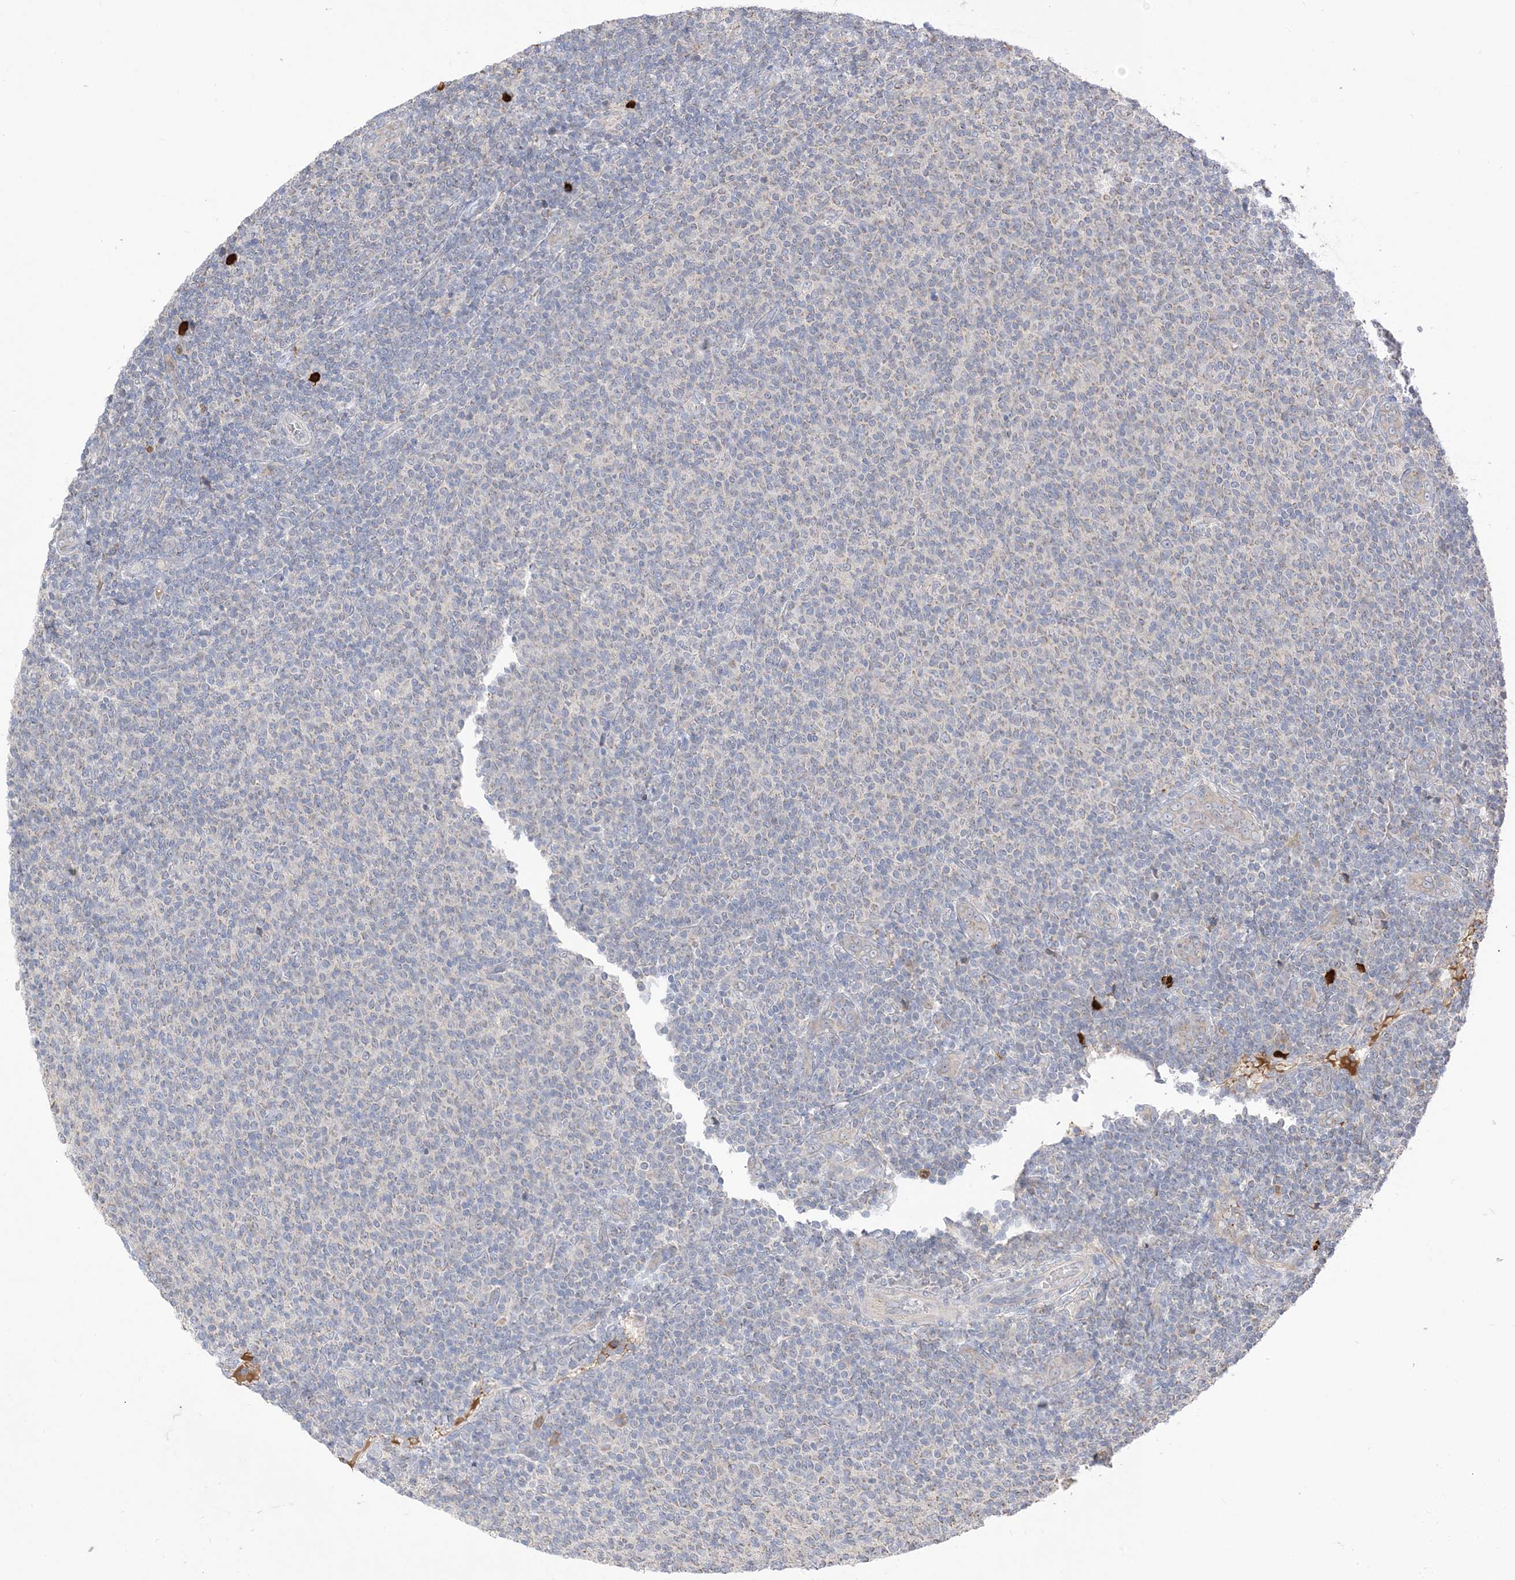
{"staining": {"intensity": "negative", "quantity": "none", "location": "none"}, "tissue": "lymphoma", "cell_type": "Tumor cells", "image_type": "cancer", "snomed": [{"axis": "morphology", "description": "Malignant lymphoma, non-Hodgkin's type, Low grade"}, {"axis": "topography", "description": "Lymph node"}], "caption": "Micrograph shows no protein staining in tumor cells of lymphoma tissue.", "gene": "DPP9", "patient": {"sex": "male", "age": 66}}